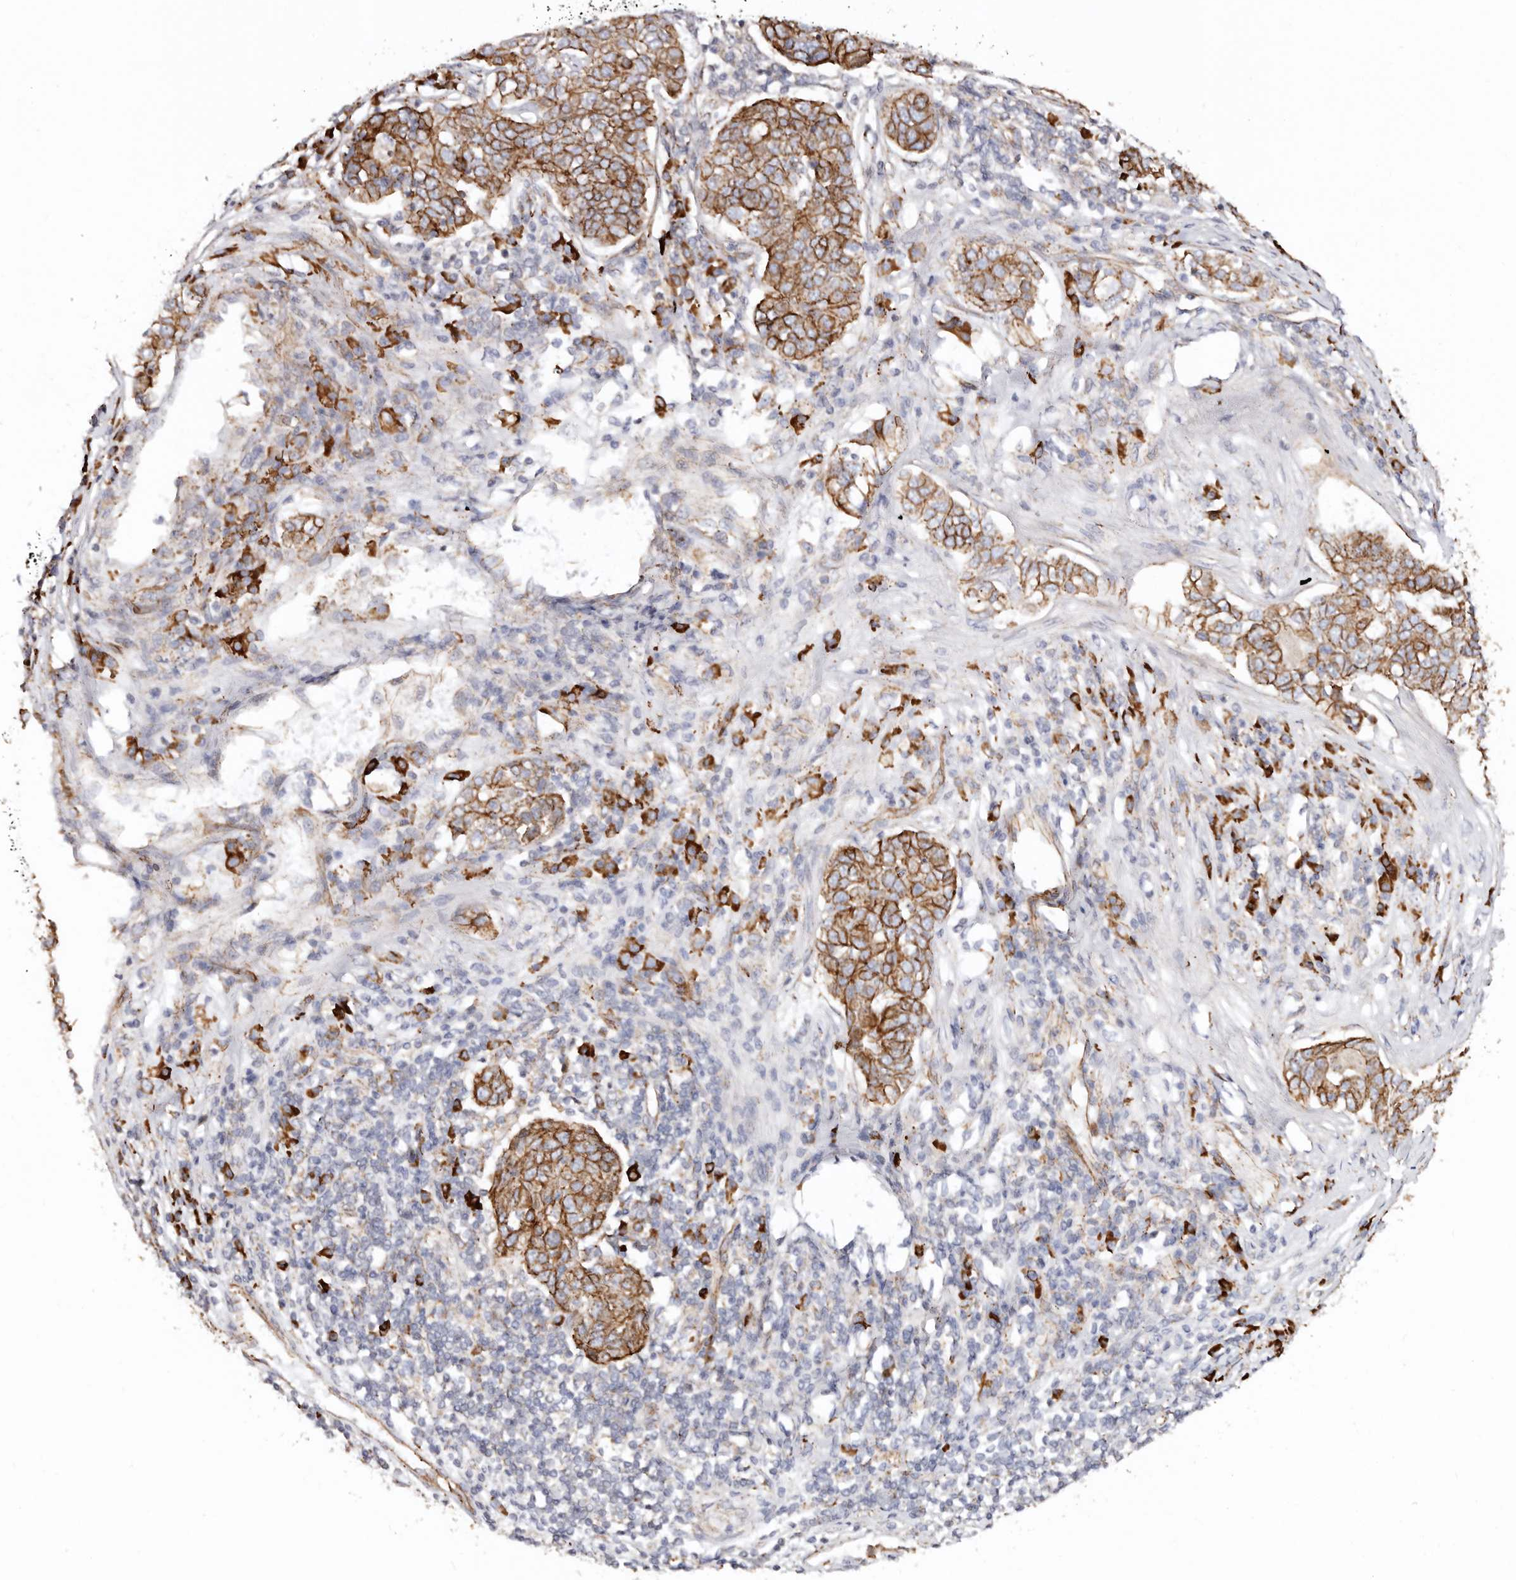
{"staining": {"intensity": "strong", "quantity": ">75%", "location": "cytoplasmic/membranous"}, "tissue": "pancreatic cancer", "cell_type": "Tumor cells", "image_type": "cancer", "snomed": [{"axis": "morphology", "description": "Adenocarcinoma, NOS"}, {"axis": "topography", "description": "Pancreas"}], "caption": "Immunohistochemical staining of adenocarcinoma (pancreatic) exhibits strong cytoplasmic/membranous protein expression in approximately >75% of tumor cells. The staining was performed using DAB (3,3'-diaminobenzidine), with brown indicating positive protein expression. Nuclei are stained blue with hematoxylin.", "gene": "CTNNB1", "patient": {"sex": "female", "age": 61}}